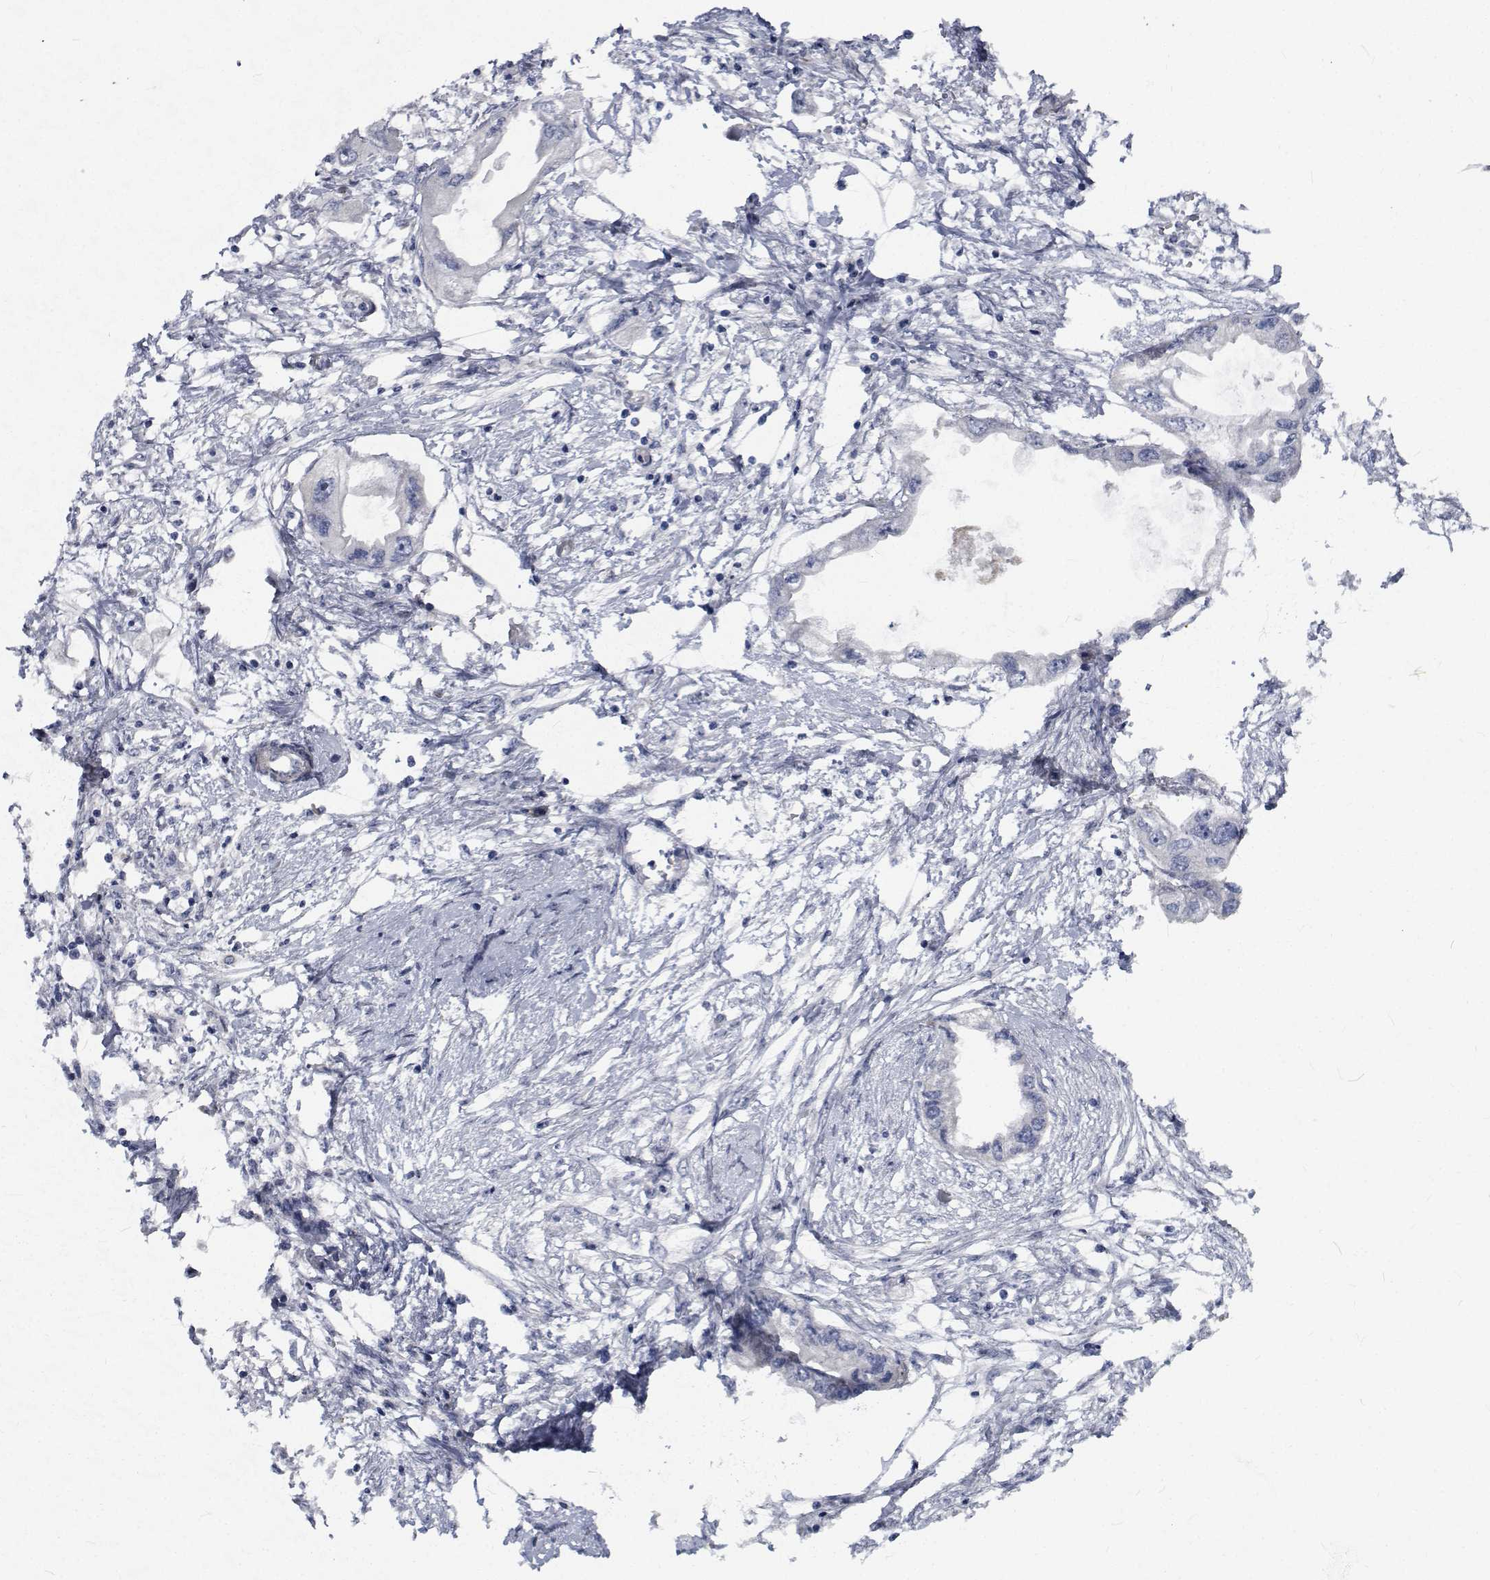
{"staining": {"intensity": "negative", "quantity": "none", "location": "none"}, "tissue": "endometrial cancer", "cell_type": "Tumor cells", "image_type": "cancer", "snomed": [{"axis": "morphology", "description": "Adenocarcinoma, NOS"}, {"axis": "morphology", "description": "Adenocarcinoma, metastatic, NOS"}, {"axis": "topography", "description": "Adipose tissue"}, {"axis": "topography", "description": "Endometrium"}], "caption": "High power microscopy photomicrograph of an immunohistochemistry (IHC) photomicrograph of endometrial metastatic adenocarcinoma, revealing no significant positivity in tumor cells.", "gene": "TTBK1", "patient": {"sex": "female", "age": 67}}